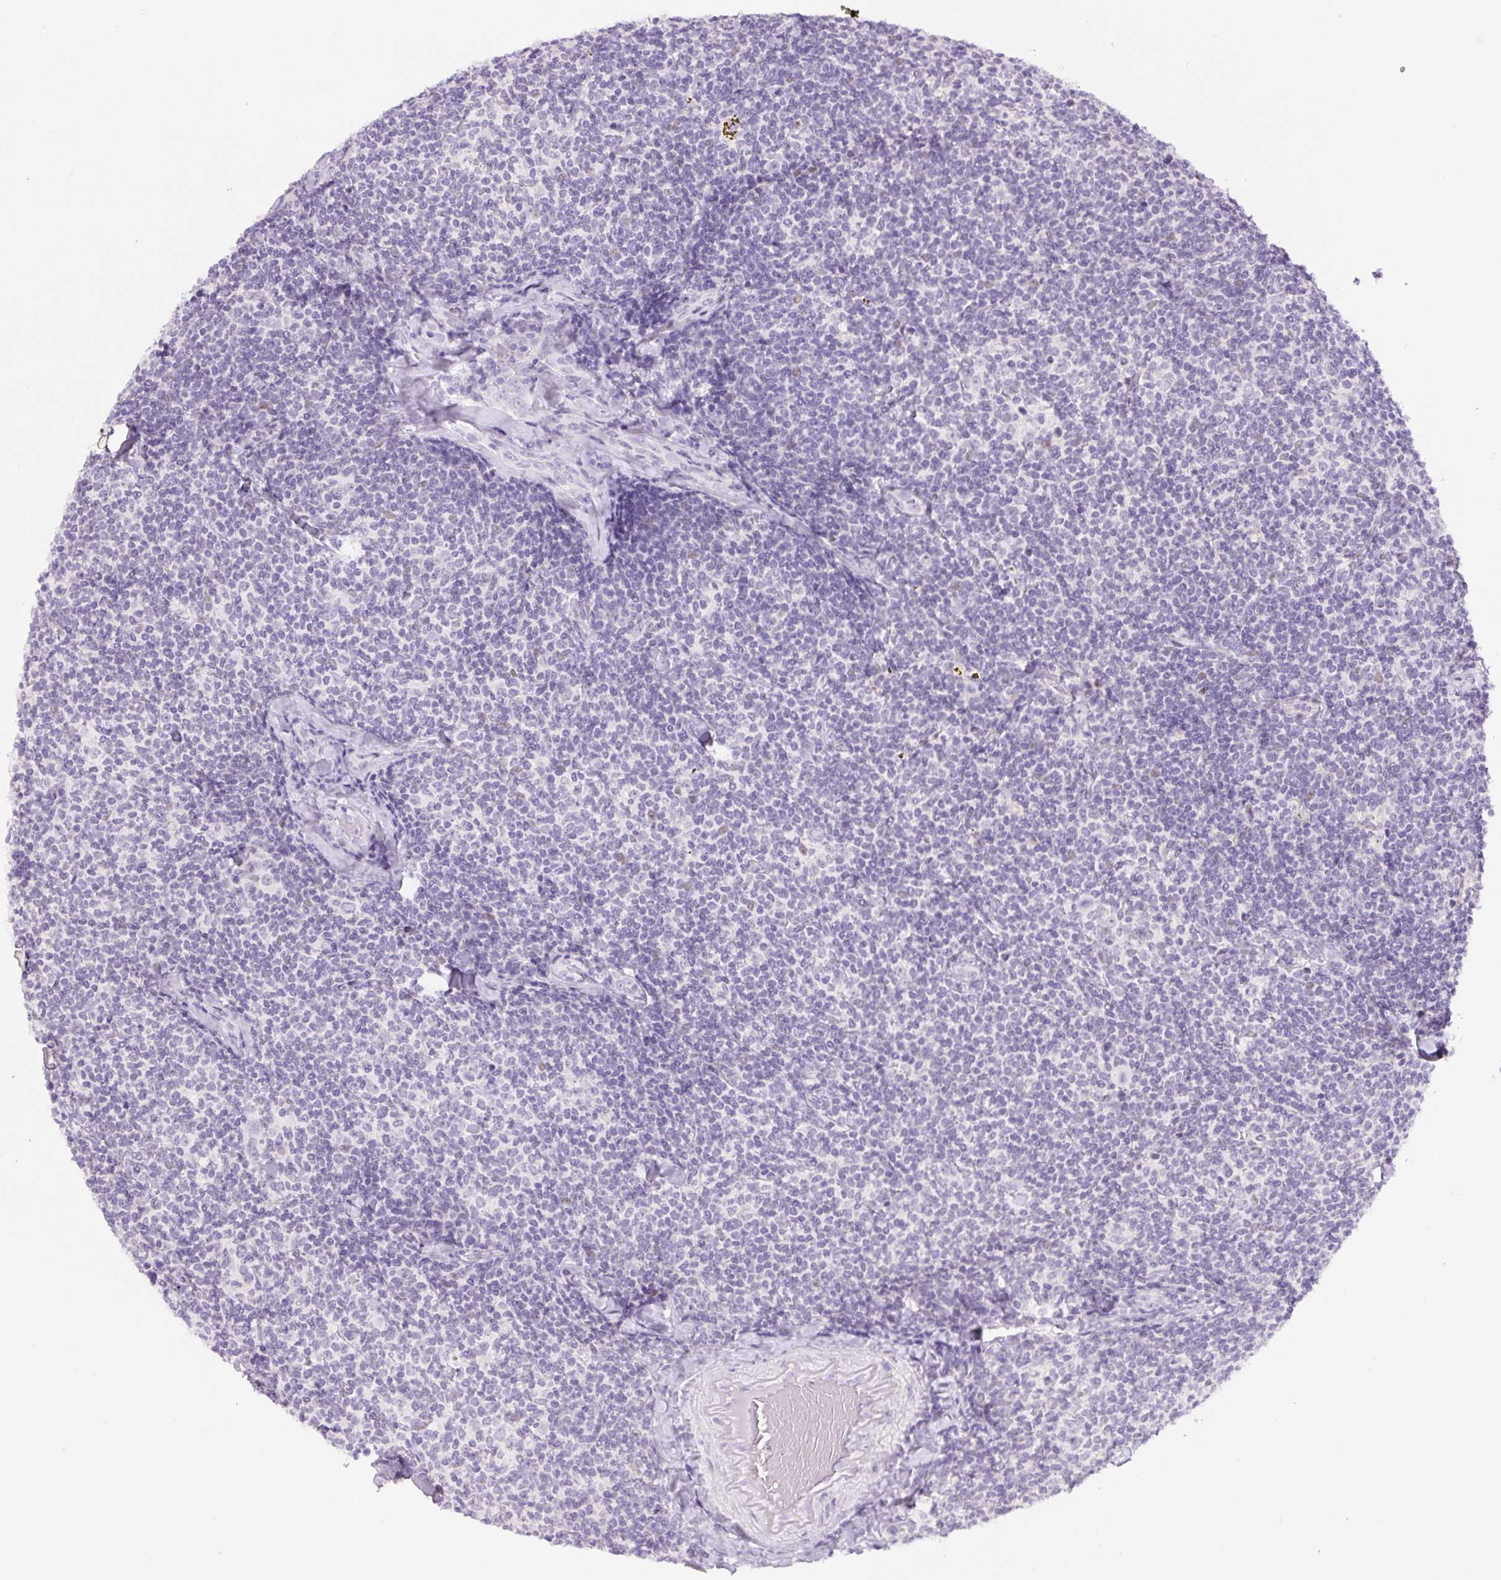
{"staining": {"intensity": "negative", "quantity": "none", "location": "none"}, "tissue": "lymphoma", "cell_type": "Tumor cells", "image_type": "cancer", "snomed": [{"axis": "morphology", "description": "Malignant lymphoma, non-Hodgkin's type, Low grade"}, {"axis": "topography", "description": "Lymph node"}], "caption": "Immunohistochemistry image of human malignant lymphoma, non-Hodgkin's type (low-grade) stained for a protein (brown), which reveals no positivity in tumor cells.", "gene": "SIX1", "patient": {"sex": "female", "age": 56}}